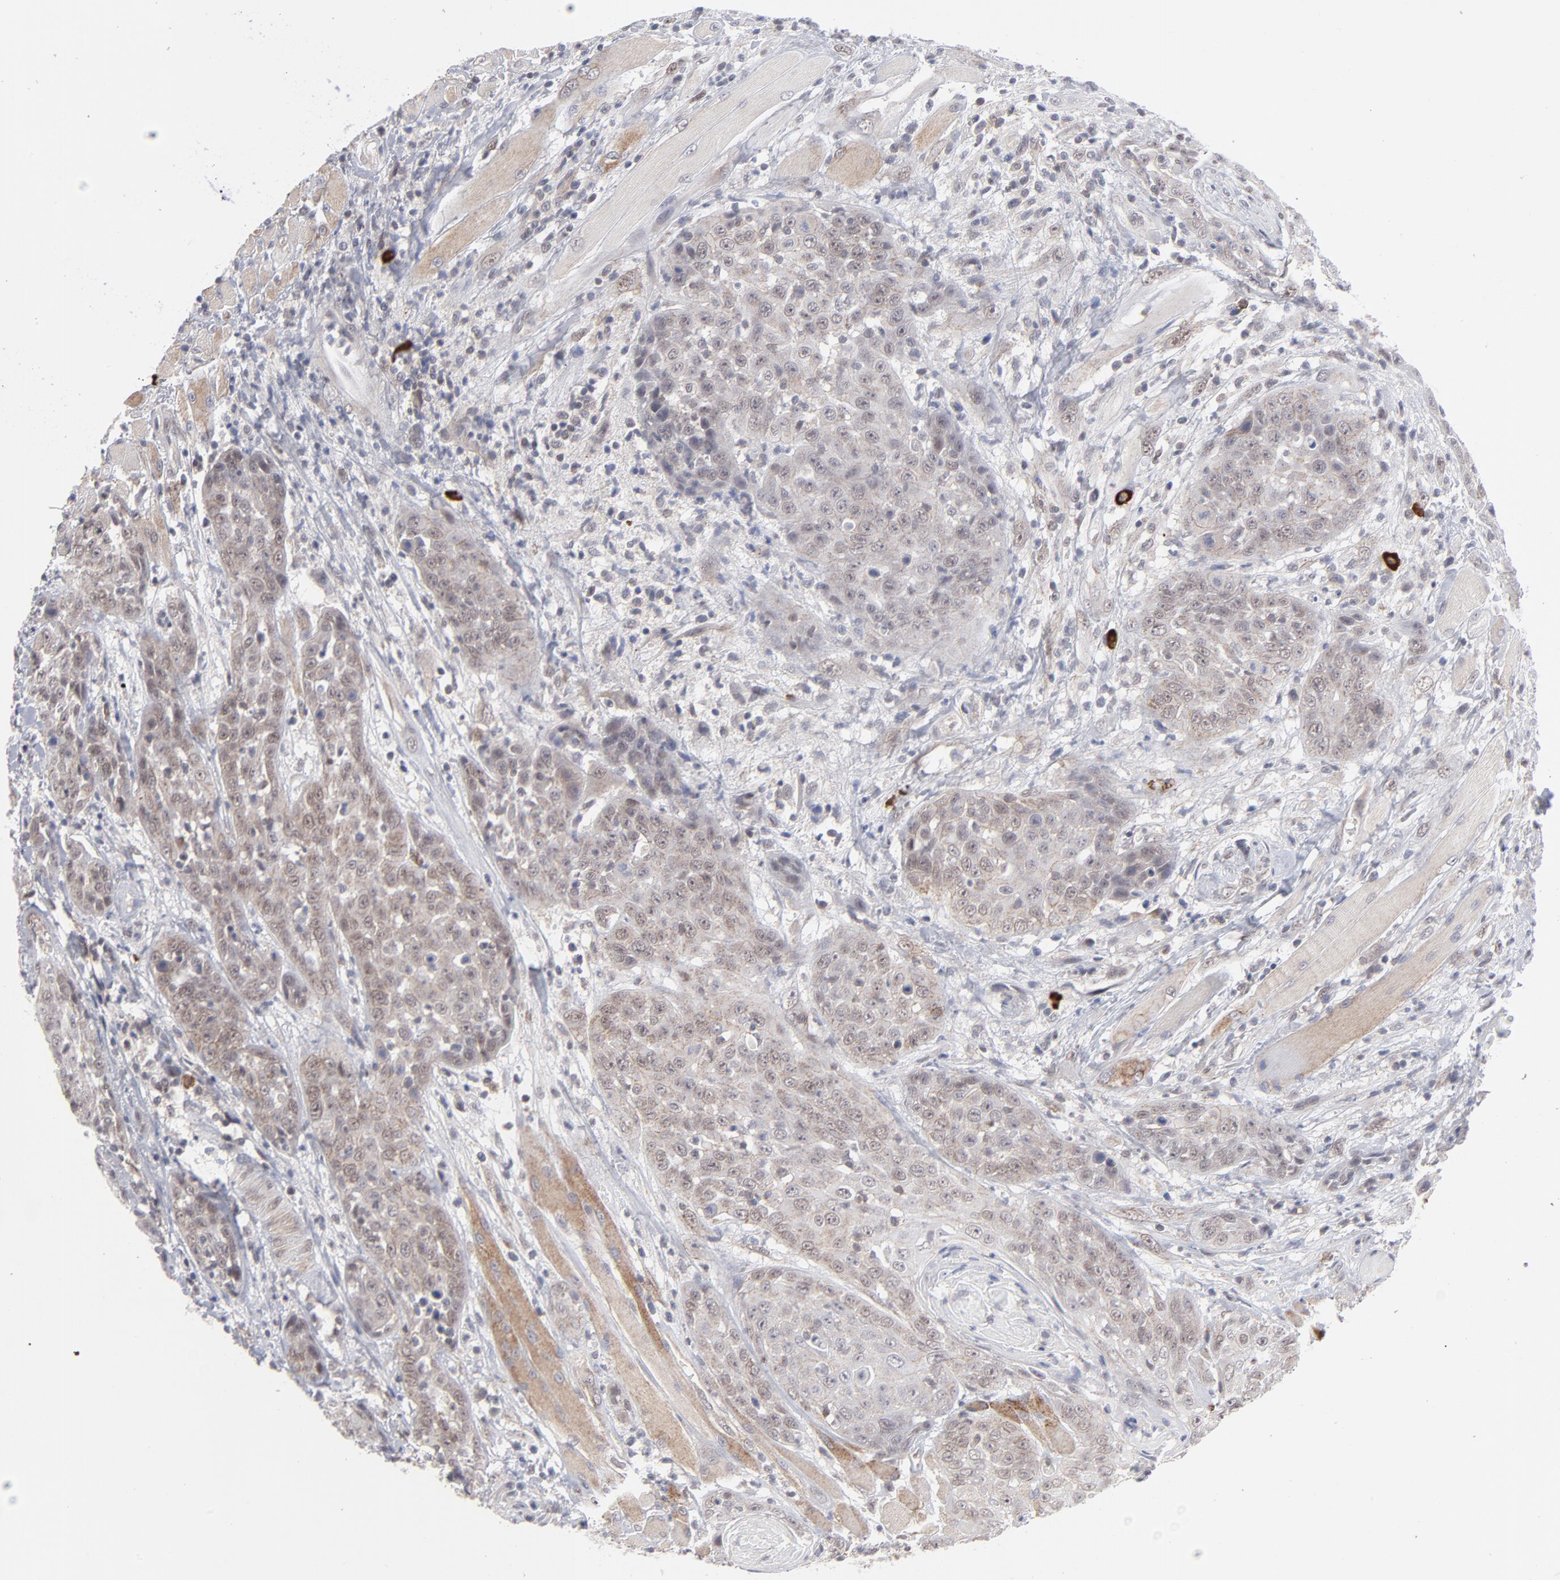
{"staining": {"intensity": "weak", "quantity": "25%-75%", "location": "cytoplasmic/membranous,nuclear"}, "tissue": "head and neck cancer", "cell_type": "Tumor cells", "image_type": "cancer", "snomed": [{"axis": "morphology", "description": "Squamous cell carcinoma, NOS"}, {"axis": "topography", "description": "Head-Neck"}], "caption": "Protein analysis of head and neck cancer tissue shows weak cytoplasmic/membranous and nuclear positivity in about 25%-75% of tumor cells. The protein is shown in brown color, while the nuclei are stained blue.", "gene": "NBN", "patient": {"sex": "female", "age": 84}}